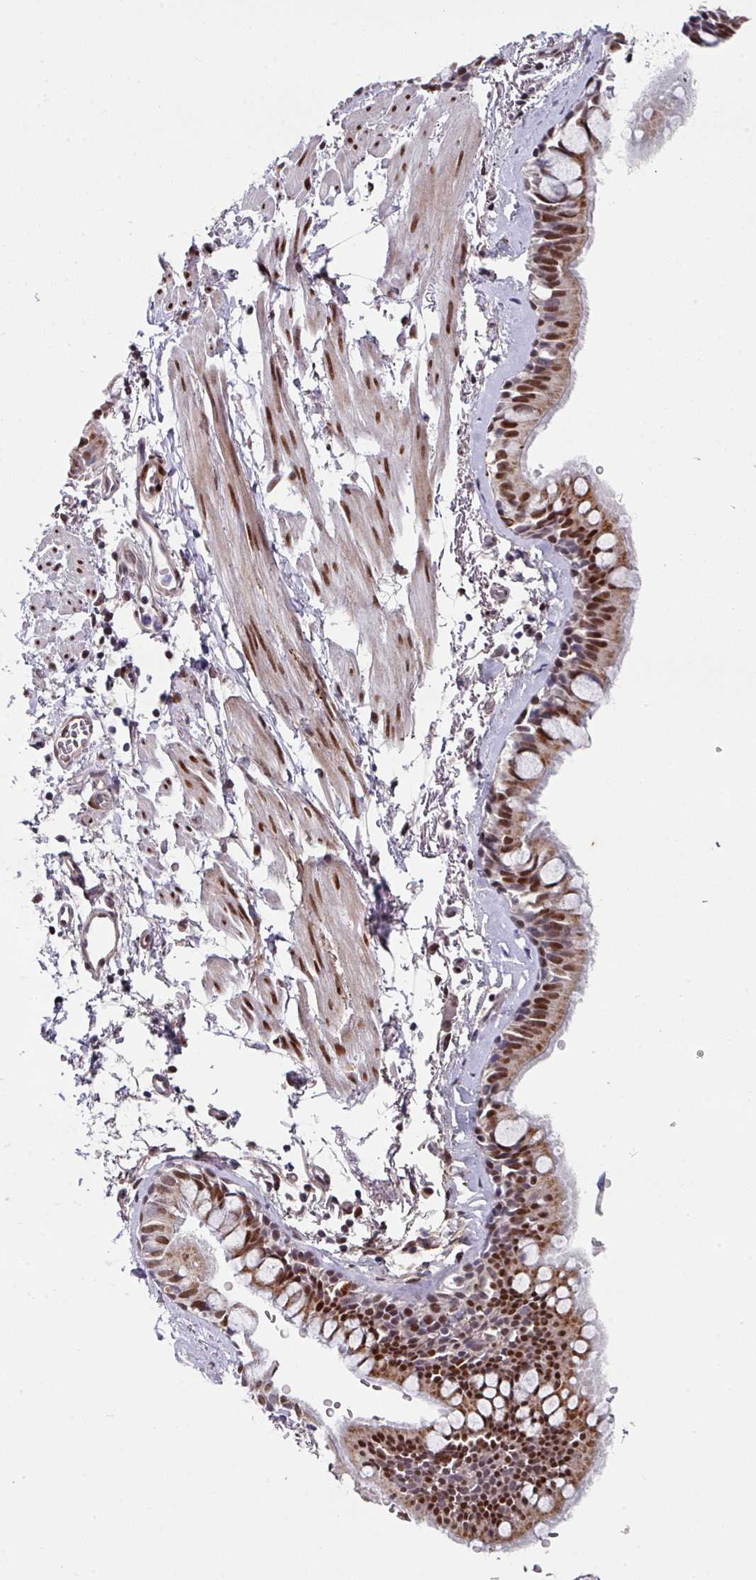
{"staining": {"intensity": "strong", "quantity": "25%-75%", "location": "cytoplasmic/membranous,nuclear"}, "tissue": "bronchus", "cell_type": "Respiratory epithelial cells", "image_type": "normal", "snomed": [{"axis": "morphology", "description": "Normal tissue, NOS"}, {"axis": "topography", "description": "Bronchus"}], "caption": "IHC of unremarkable bronchus shows high levels of strong cytoplasmic/membranous,nuclear staining in approximately 25%-75% of respiratory epithelial cells.", "gene": "CBX7", "patient": {"sex": "male", "age": 67}}